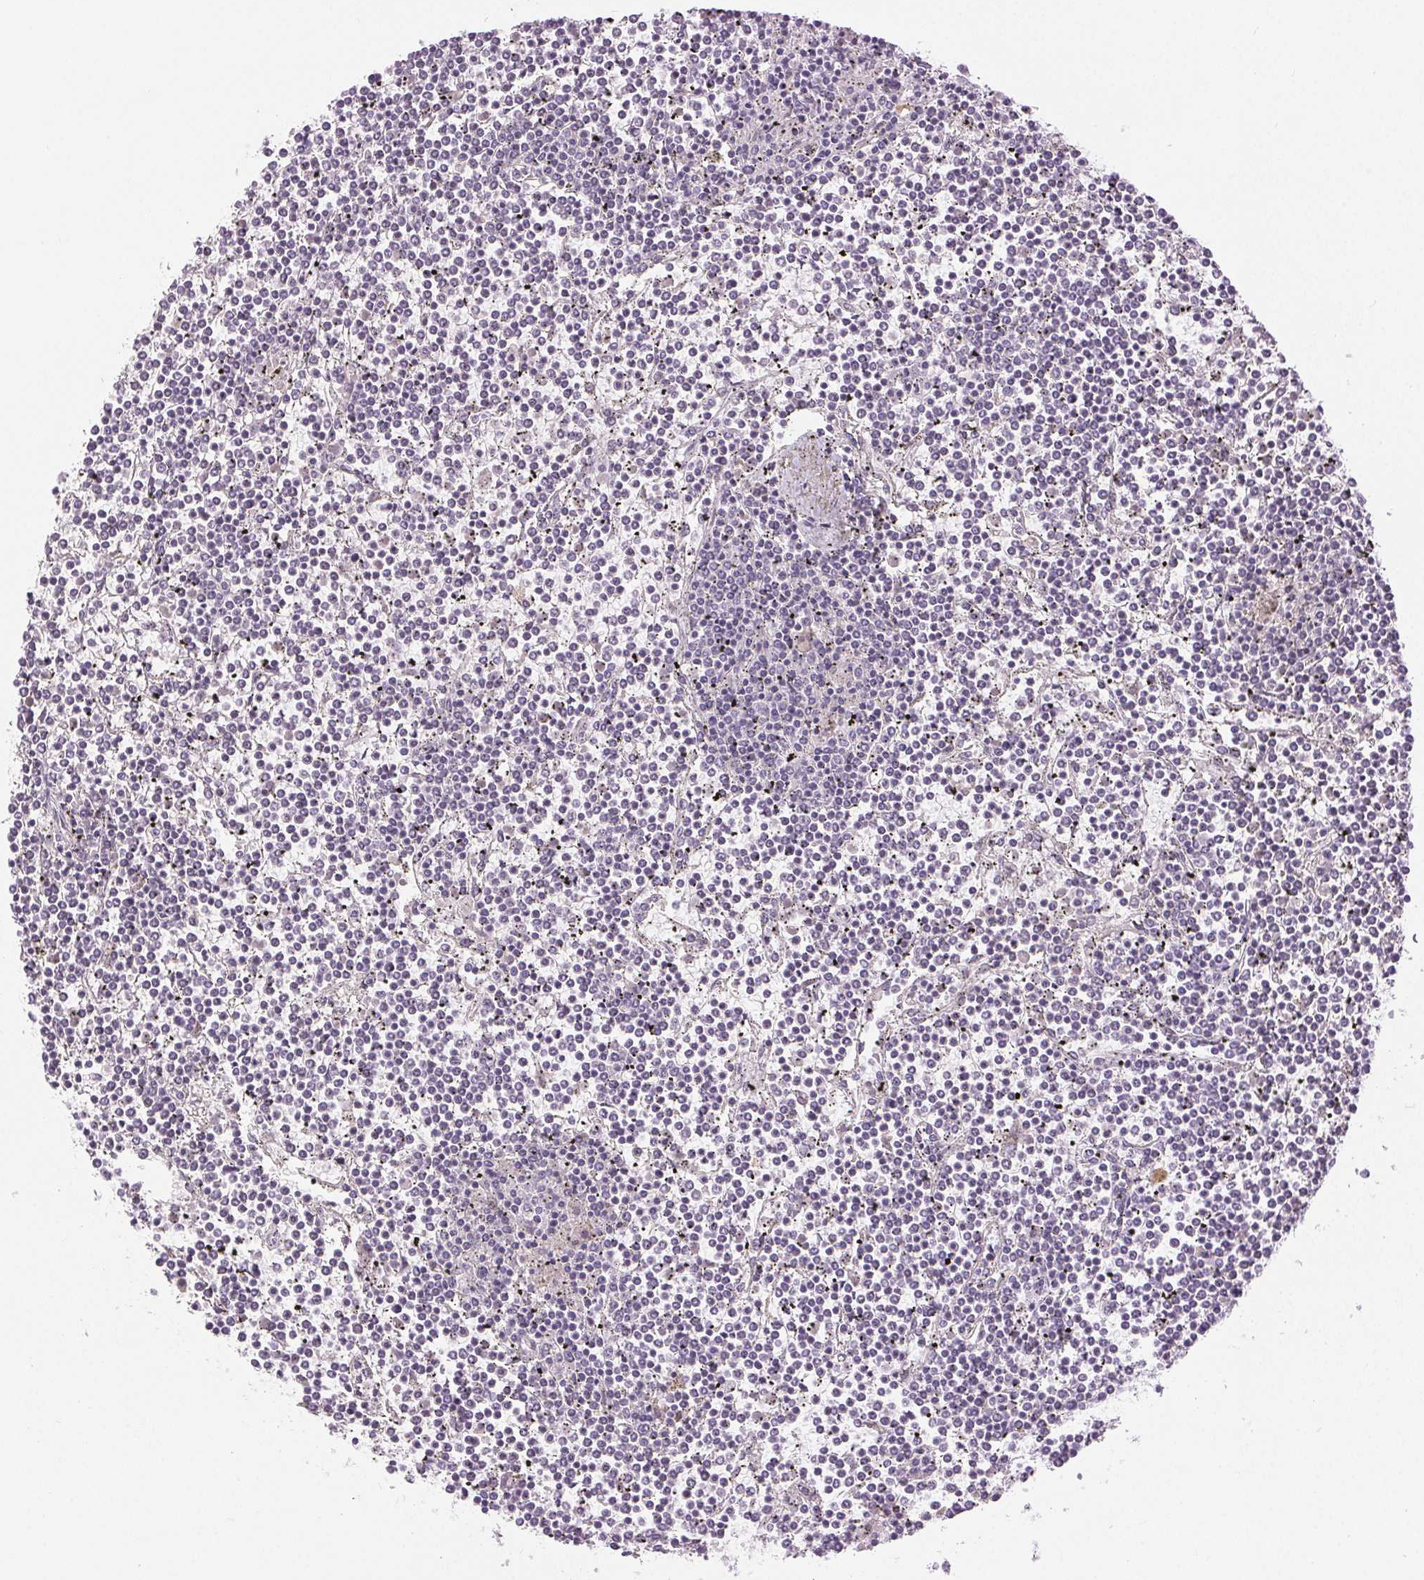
{"staining": {"intensity": "negative", "quantity": "none", "location": "none"}, "tissue": "lymphoma", "cell_type": "Tumor cells", "image_type": "cancer", "snomed": [{"axis": "morphology", "description": "Malignant lymphoma, non-Hodgkin's type, Low grade"}, {"axis": "topography", "description": "Spleen"}], "caption": "There is no significant positivity in tumor cells of lymphoma.", "gene": "DSG3", "patient": {"sex": "female", "age": 19}}